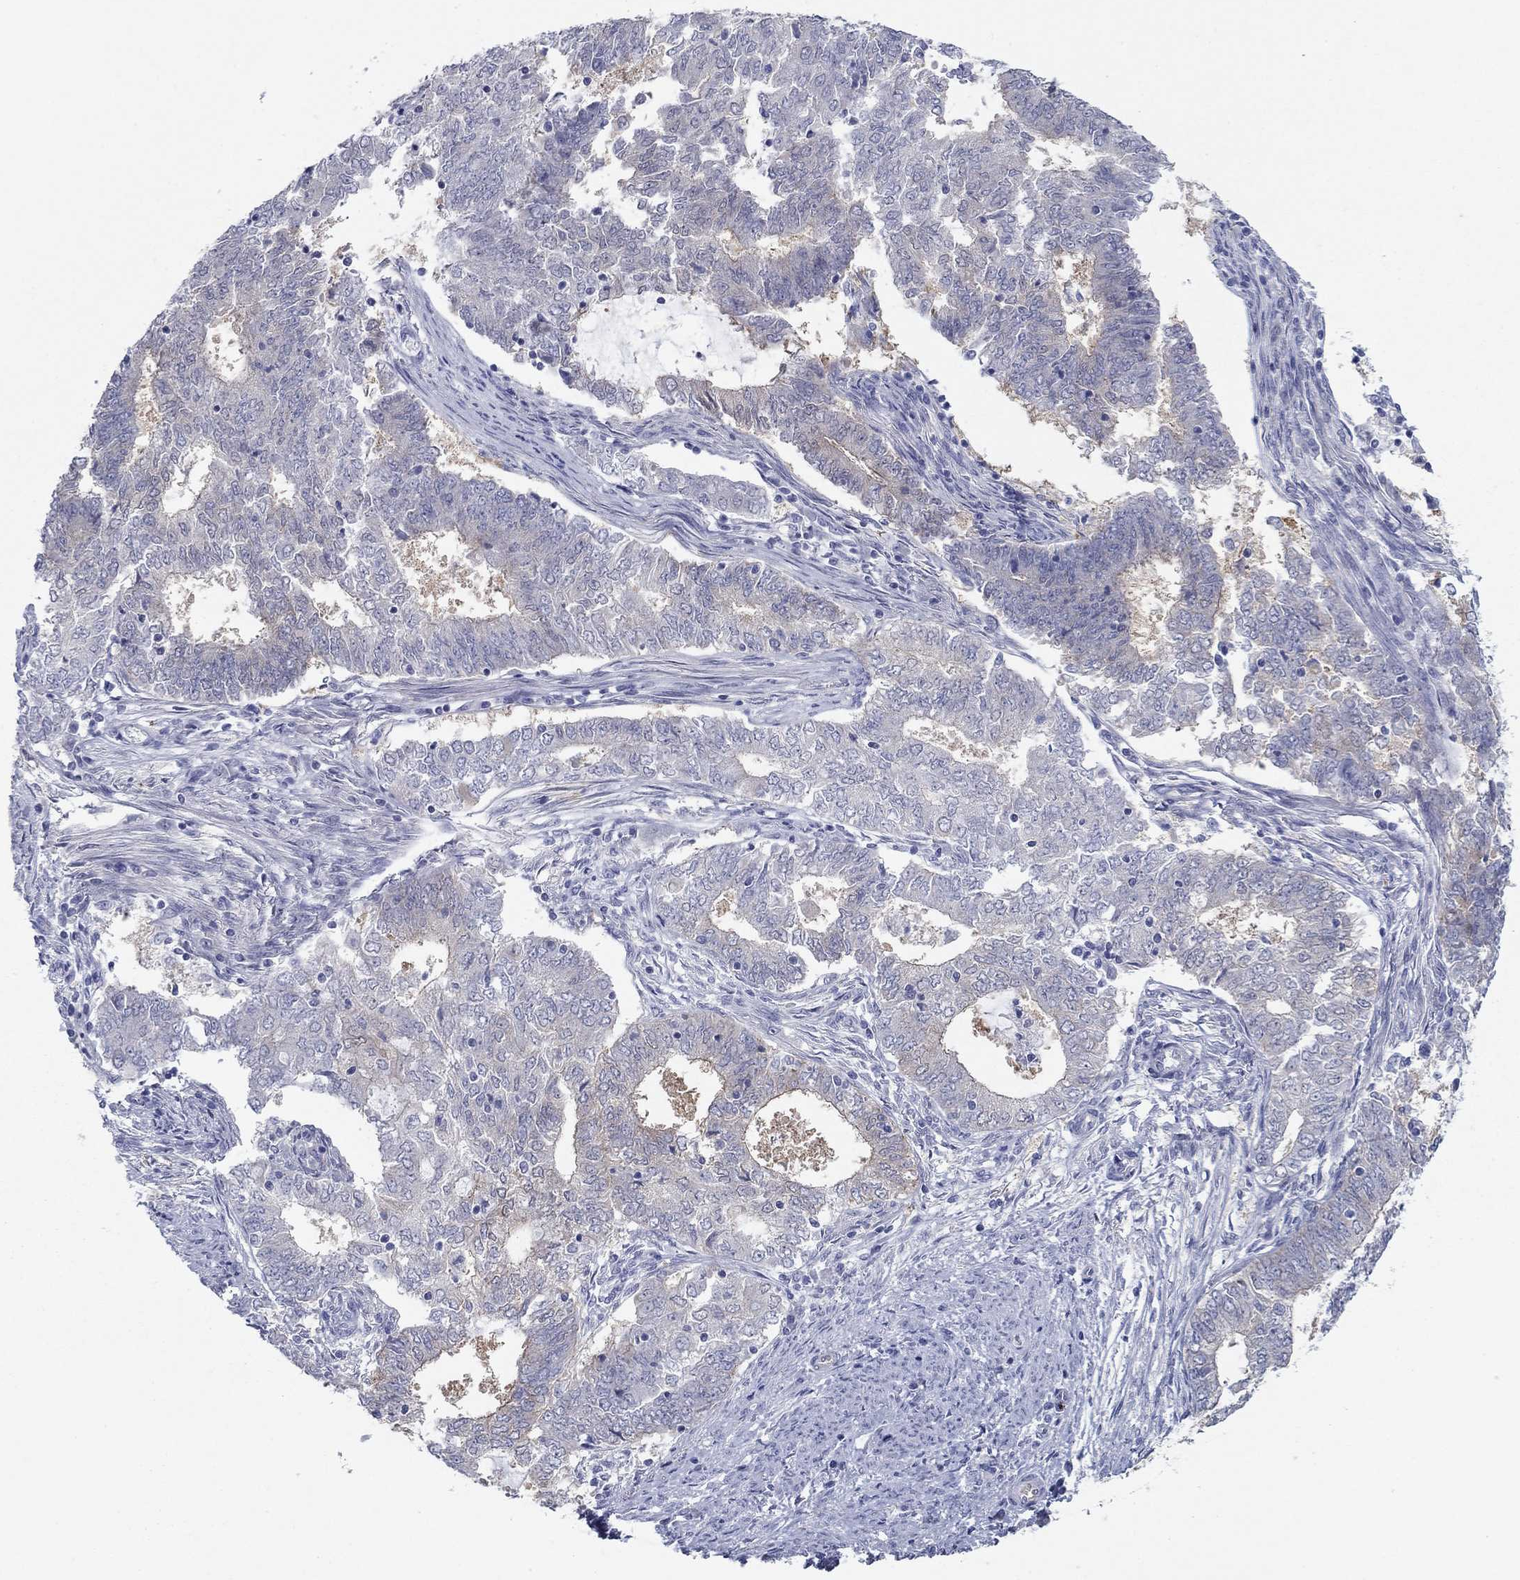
{"staining": {"intensity": "negative", "quantity": "none", "location": "none"}, "tissue": "endometrial cancer", "cell_type": "Tumor cells", "image_type": "cancer", "snomed": [{"axis": "morphology", "description": "Adenocarcinoma, NOS"}, {"axis": "topography", "description": "Endometrium"}], "caption": "A high-resolution micrograph shows immunohistochemistry staining of endometrial cancer, which displays no significant staining in tumor cells.", "gene": "PLS1", "patient": {"sex": "female", "age": 62}}